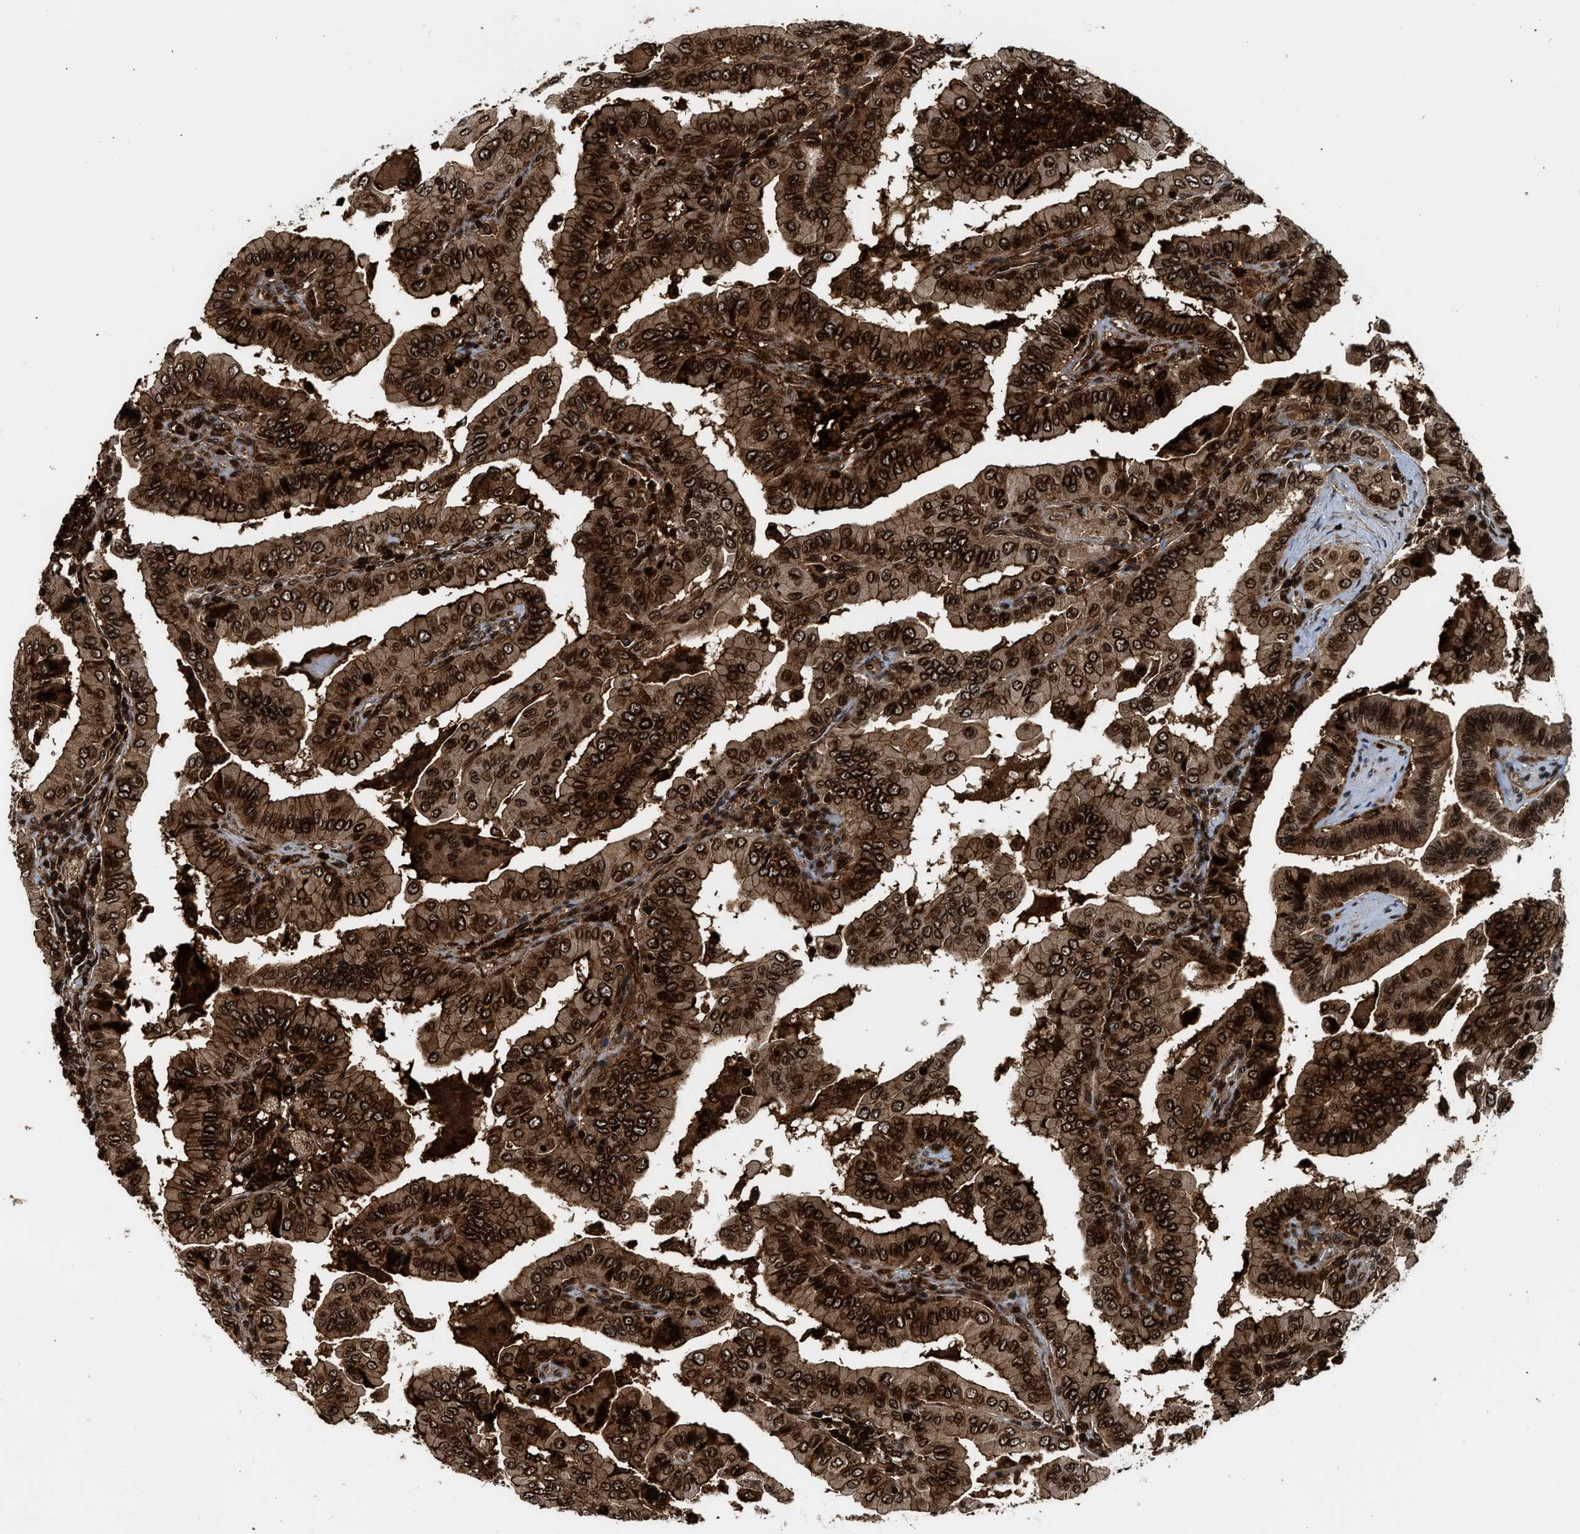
{"staining": {"intensity": "strong", "quantity": ">75%", "location": "cytoplasmic/membranous,nuclear"}, "tissue": "thyroid cancer", "cell_type": "Tumor cells", "image_type": "cancer", "snomed": [{"axis": "morphology", "description": "Papillary adenocarcinoma, NOS"}, {"axis": "topography", "description": "Thyroid gland"}], "caption": "Tumor cells display strong cytoplasmic/membranous and nuclear staining in approximately >75% of cells in papillary adenocarcinoma (thyroid).", "gene": "MDM2", "patient": {"sex": "male", "age": 33}}